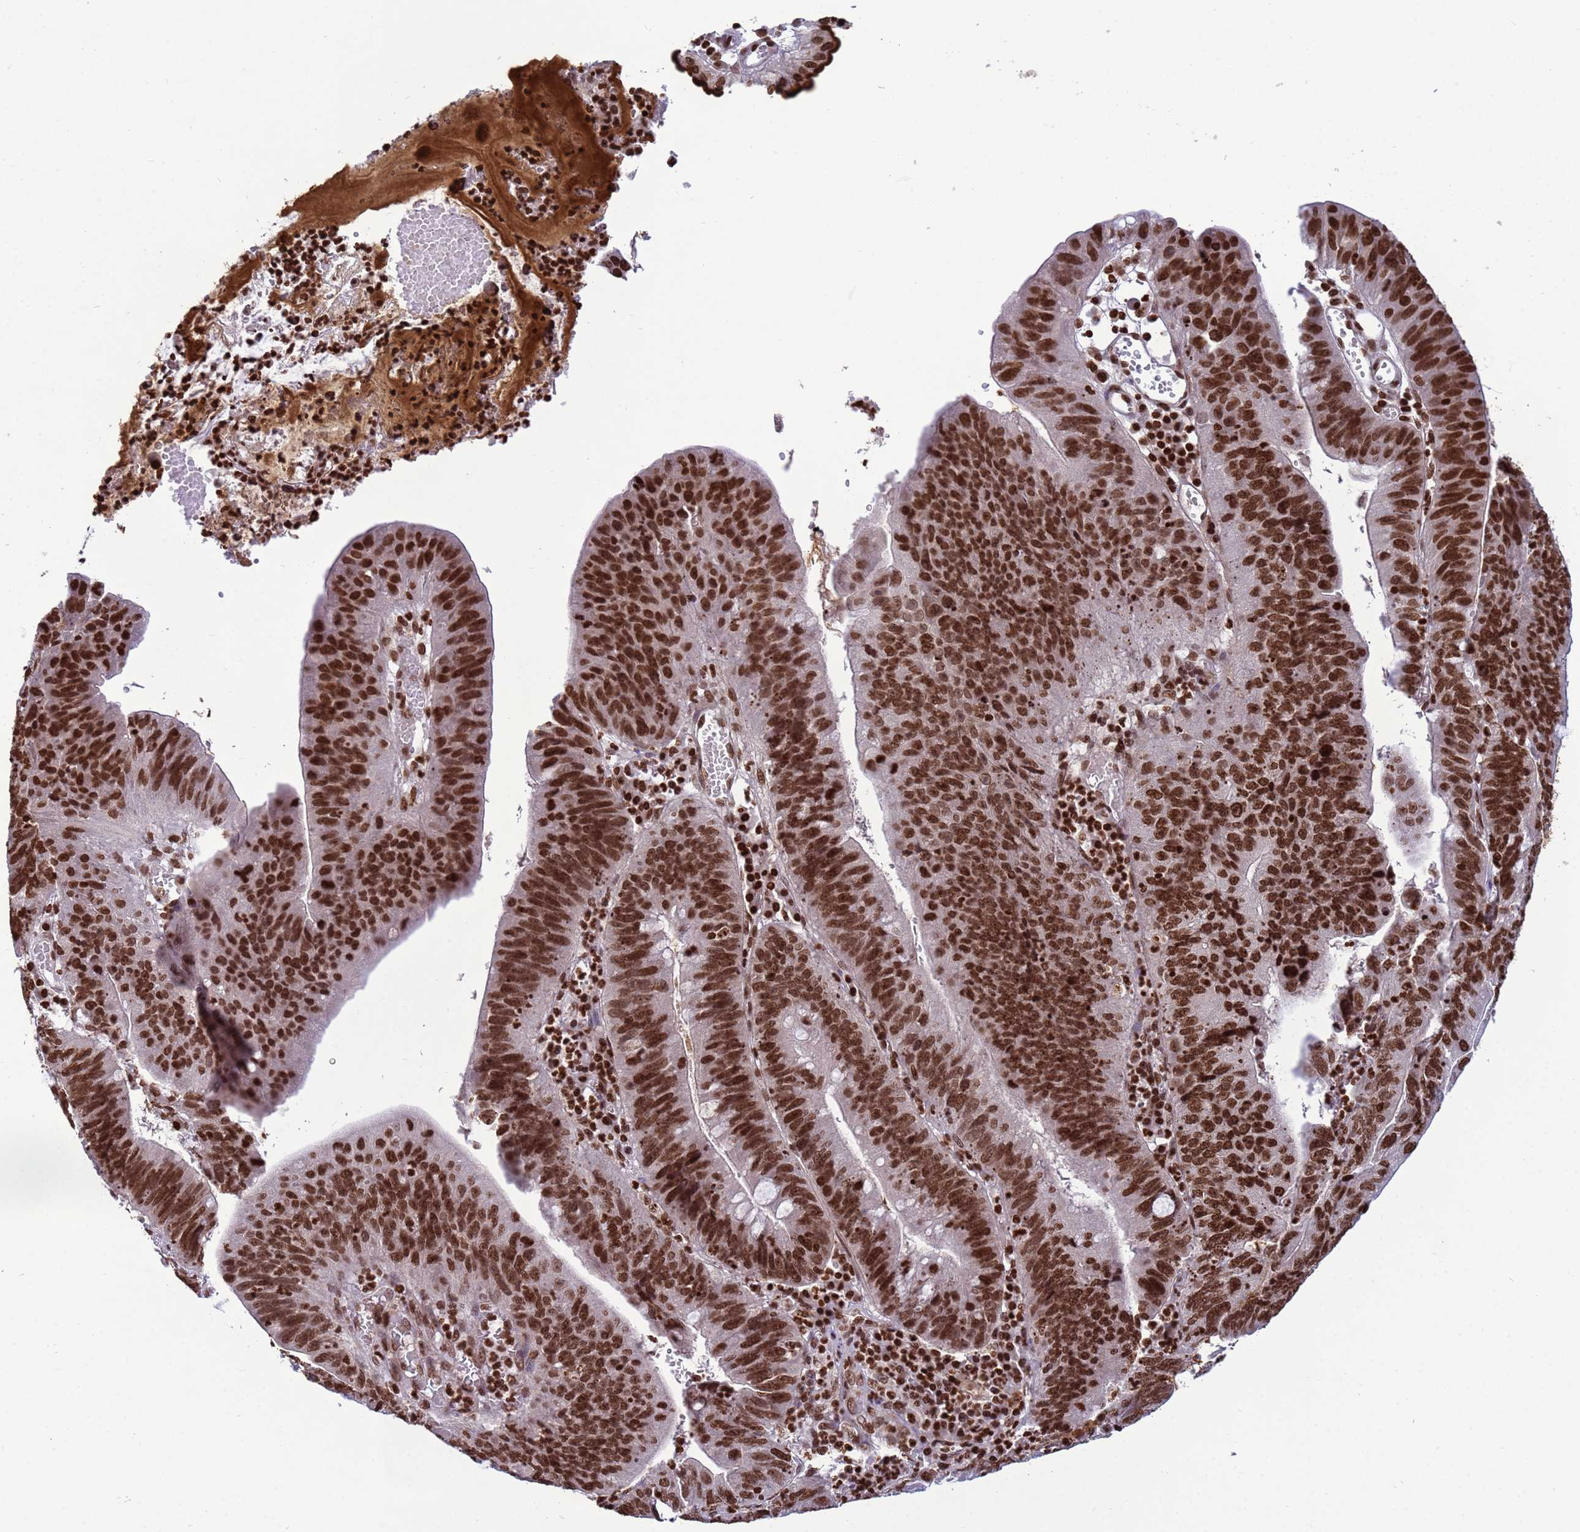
{"staining": {"intensity": "strong", "quantity": ">75%", "location": "nuclear"}, "tissue": "stomach cancer", "cell_type": "Tumor cells", "image_type": "cancer", "snomed": [{"axis": "morphology", "description": "Adenocarcinoma, NOS"}, {"axis": "topography", "description": "Stomach"}], "caption": "Adenocarcinoma (stomach) stained with a protein marker exhibits strong staining in tumor cells.", "gene": "H3-3B", "patient": {"sex": "male", "age": 59}}